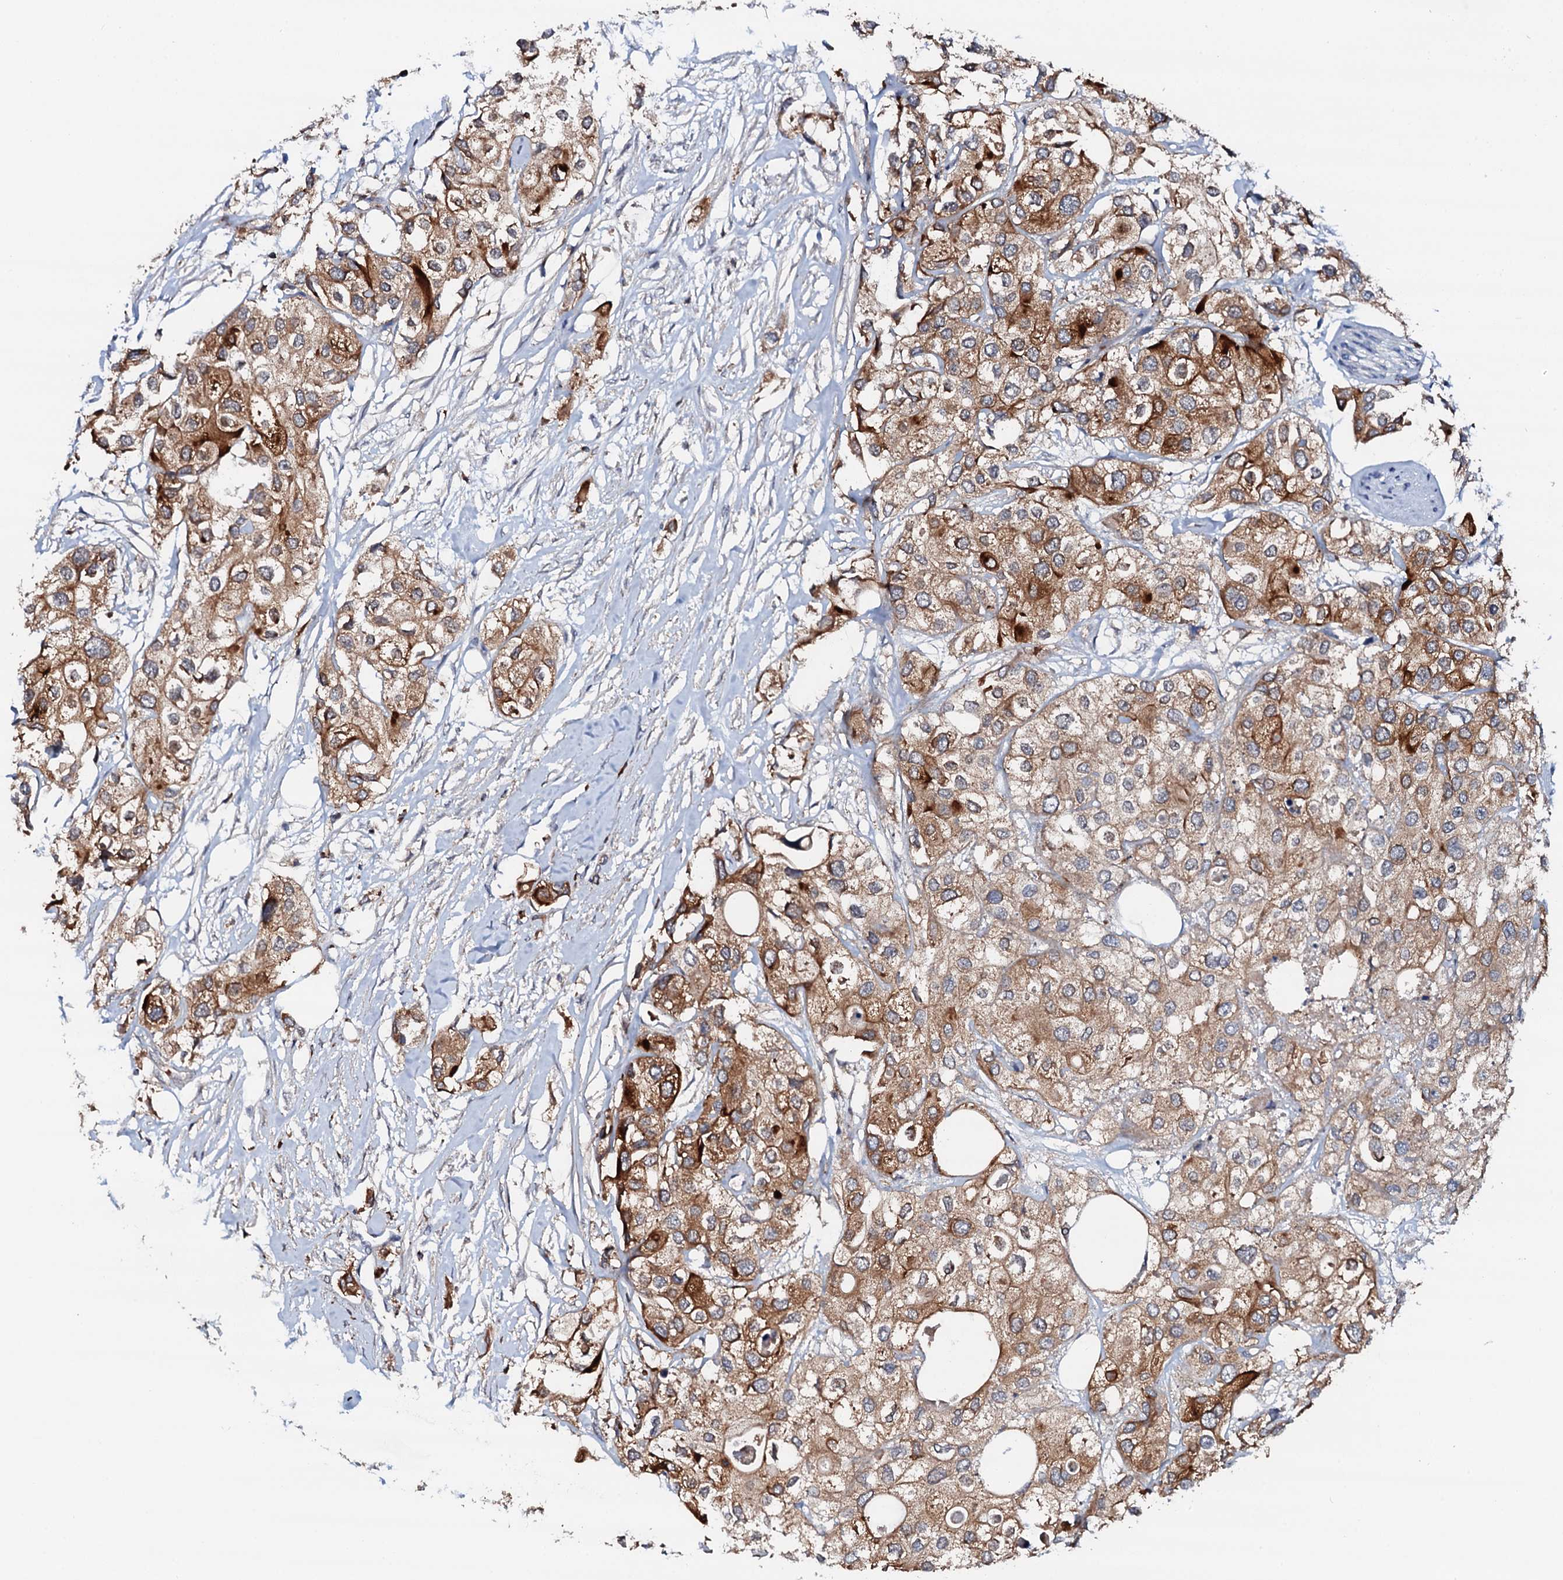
{"staining": {"intensity": "strong", "quantity": "25%-75%", "location": "cytoplasmic/membranous"}, "tissue": "urothelial cancer", "cell_type": "Tumor cells", "image_type": "cancer", "snomed": [{"axis": "morphology", "description": "Urothelial carcinoma, High grade"}, {"axis": "topography", "description": "Urinary bladder"}], "caption": "DAB (3,3'-diaminobenzidine) immunohistochemical staining of urothelial carcinoma (high-grade) demonstrates strong cytoplasmic/membranous protein expression in approximately 25%-75% of tumor cells. Immunohistochemistry stains the protein in brown and the nuclei are stained blue.", "gene": "VAMP8", "patient": {"sex": "male", "age": 64}}